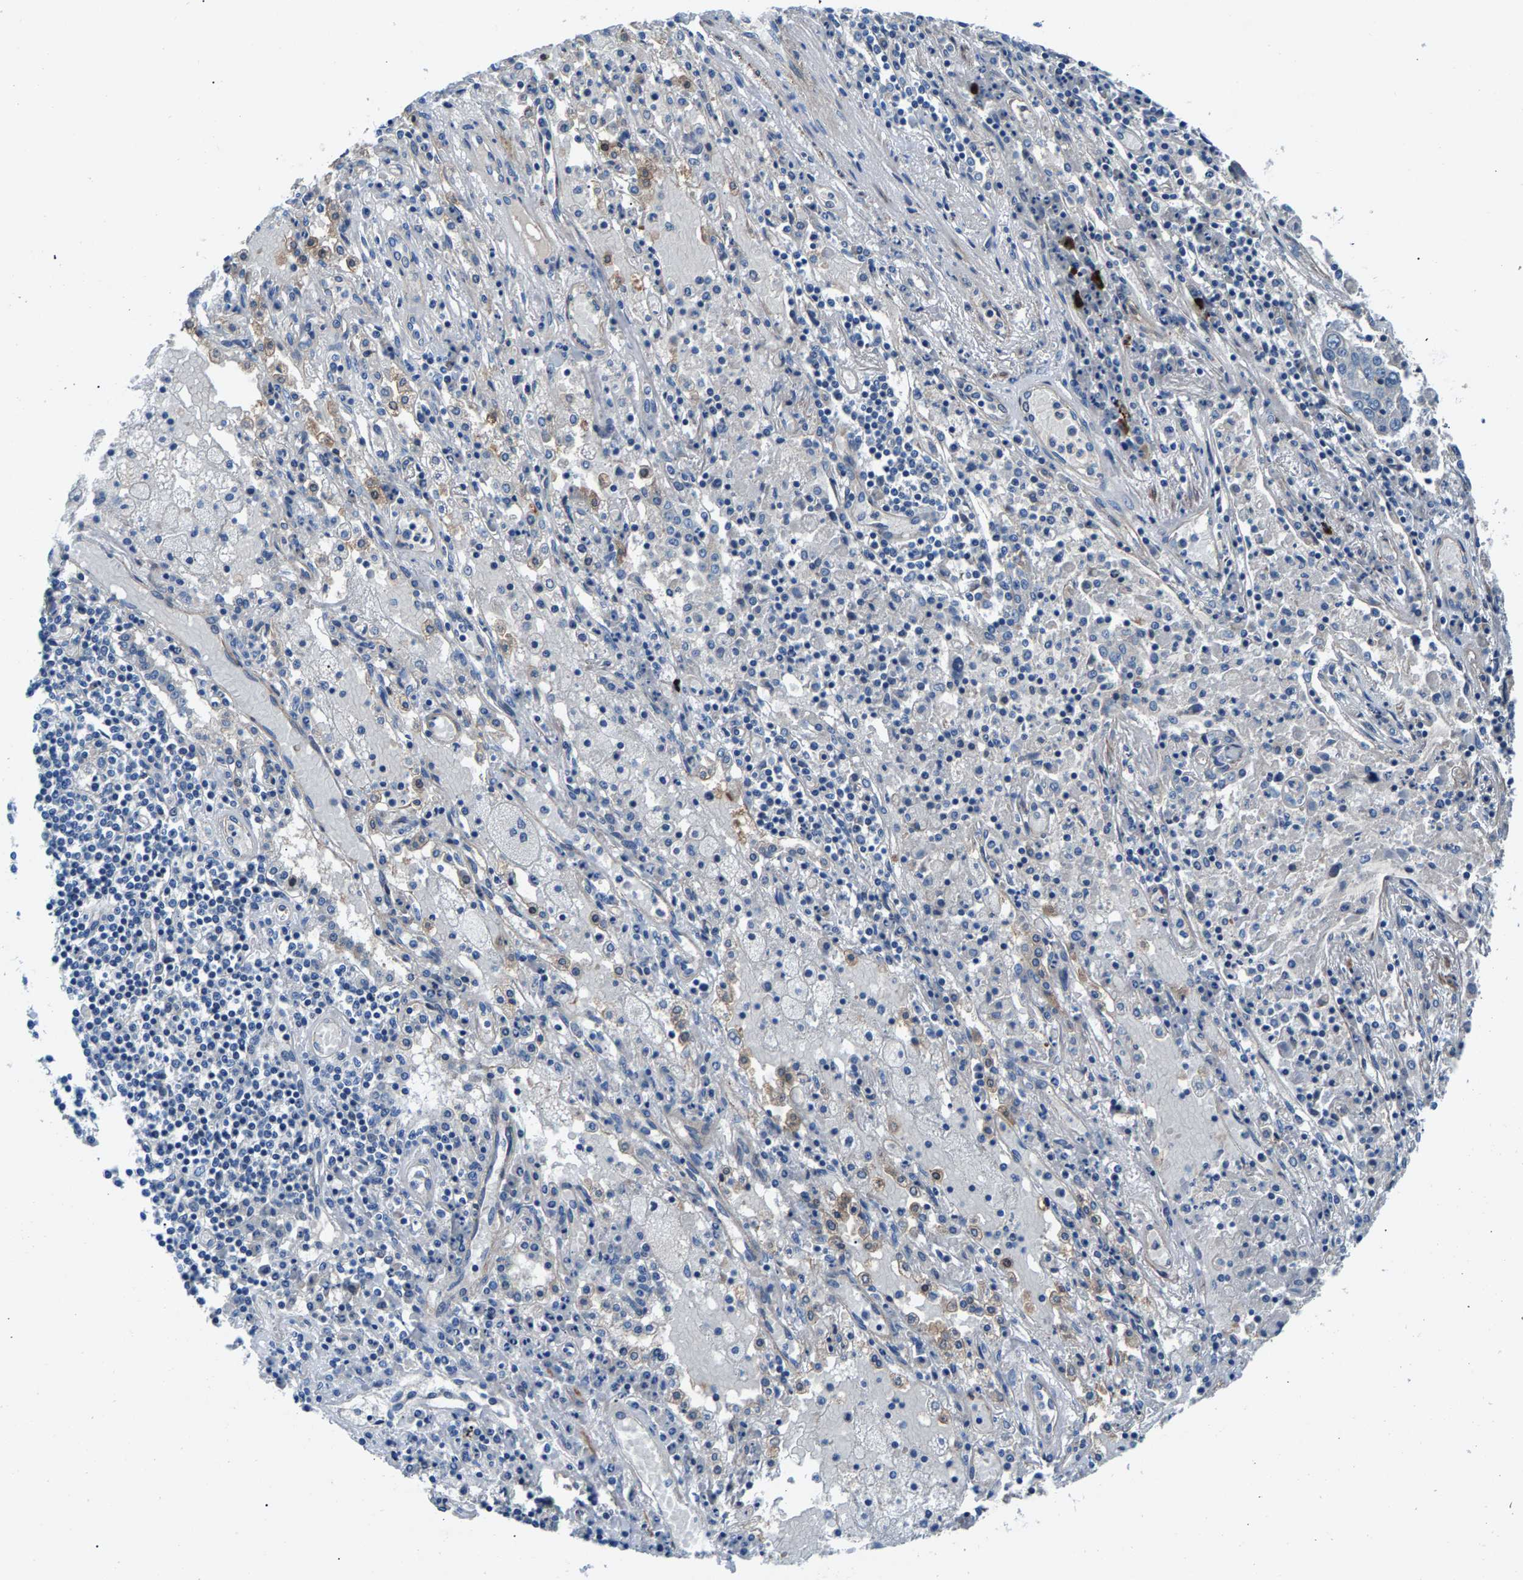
{"staining": {"intensity": "negative", "quantity": "none", "location": "none"}, "tissue": "lung cancer", "cell_type": "Tumor cells", "image_type": "cancer", "snomed": [{"axis": "morphology", "description": "Squamous cell carcinoma, NOS"}, {"axis": "topography", "description": "Lung"}], "caption": "This is an IHC photomicrograph of squamous cell carcinoma (lung). There is no expression in tumor cells.", "gene": "CDRT4", "patient": {"sex": "male", "age": 65}}